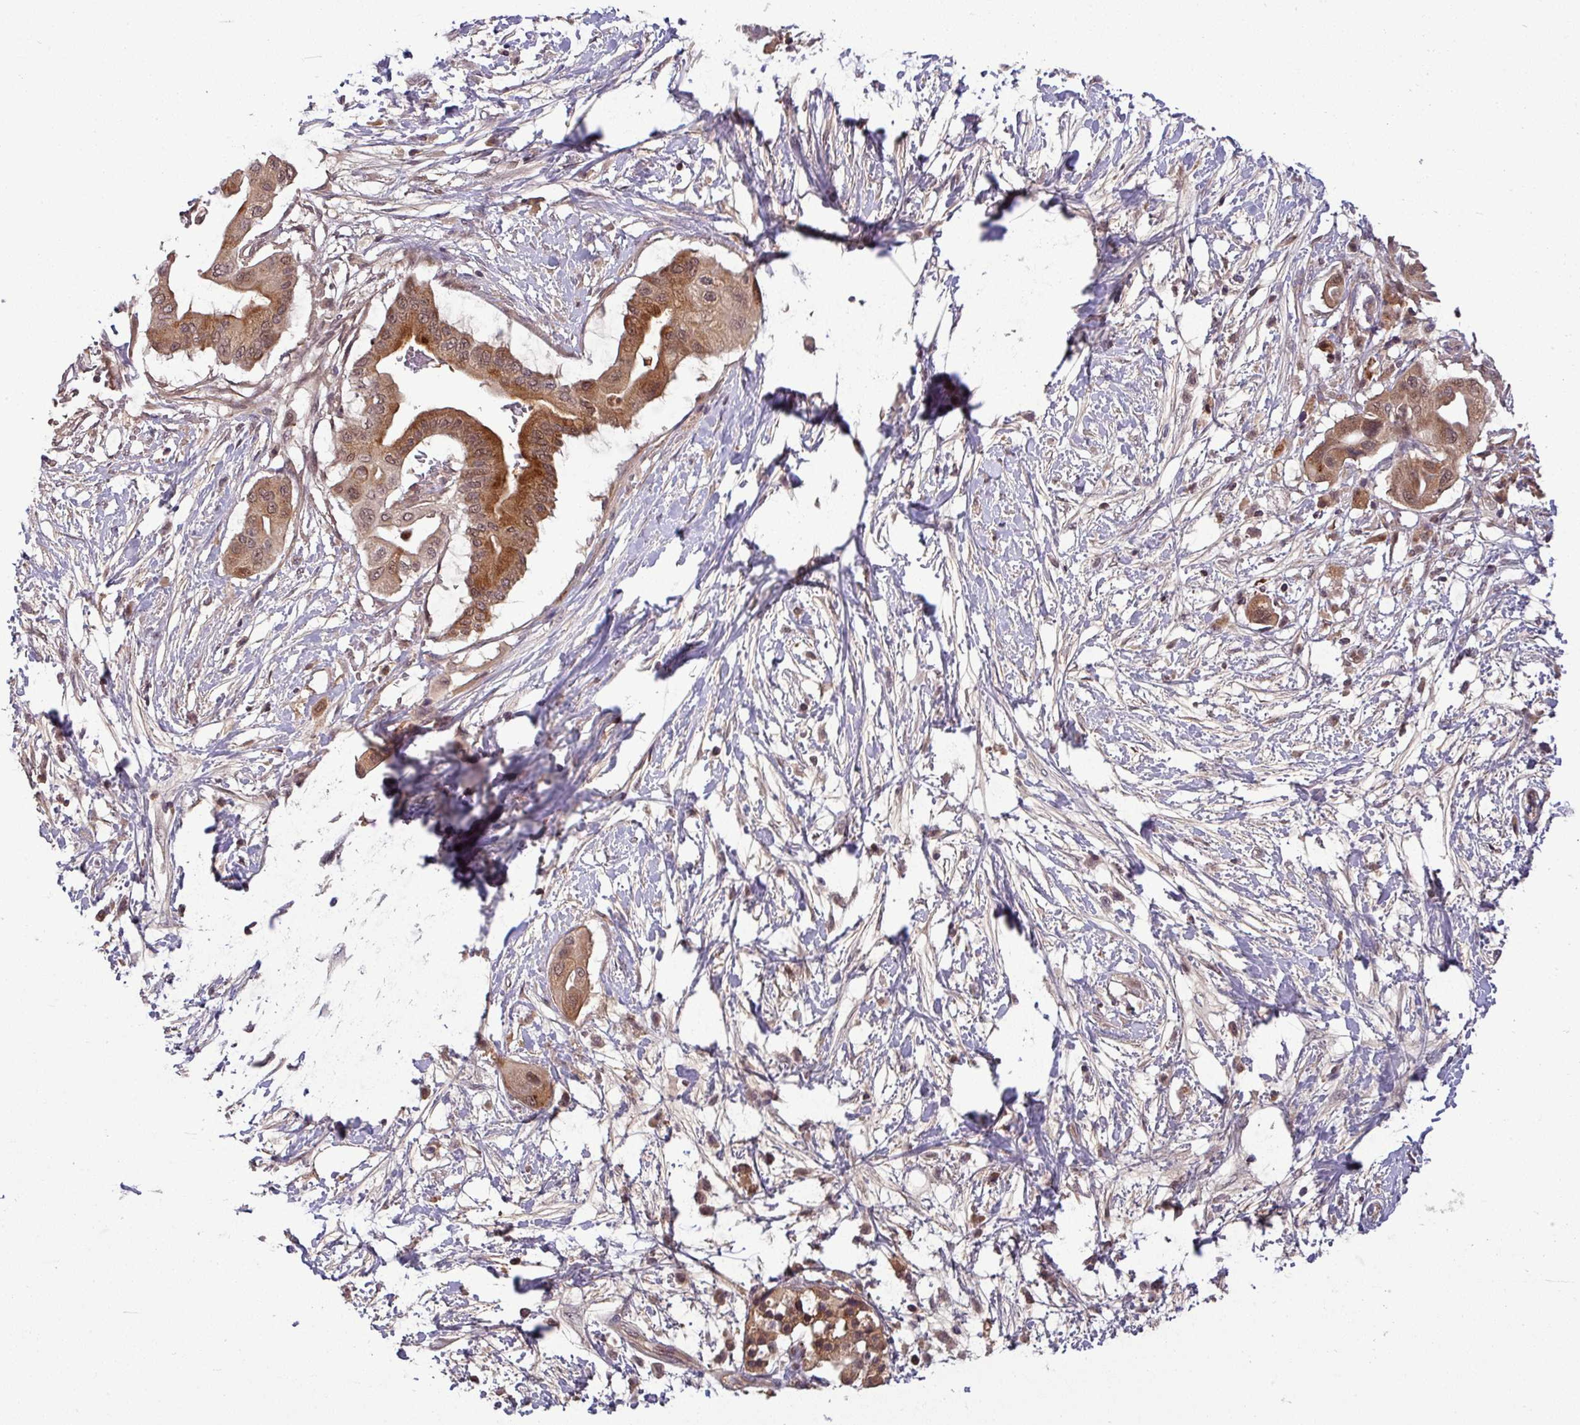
{"staining": {"intensity": "moderate", "quantity": ">75%", "location": "cytoplasmic/membranous,nuclear"}, "tissue": "pancreatic cancer", "cell_type": "Tumor cells", "image_type": "cancer", "snomed": [{"axis": "morphology", "description": "Adenocarcinoma, NOS"}, {"axis": "topography", "description": "Pancreas"}], "caption": "The immunohistochemical stain highlights moderate cytoplasmic/membranous and nuclear positivity in tumor cells of pancreatic cancer tissue. The protein of interest is shown in brown color, while the nuclei are stained blue.", "gene": "PUS1", "patient": {"sex": "male", "age": 68}}